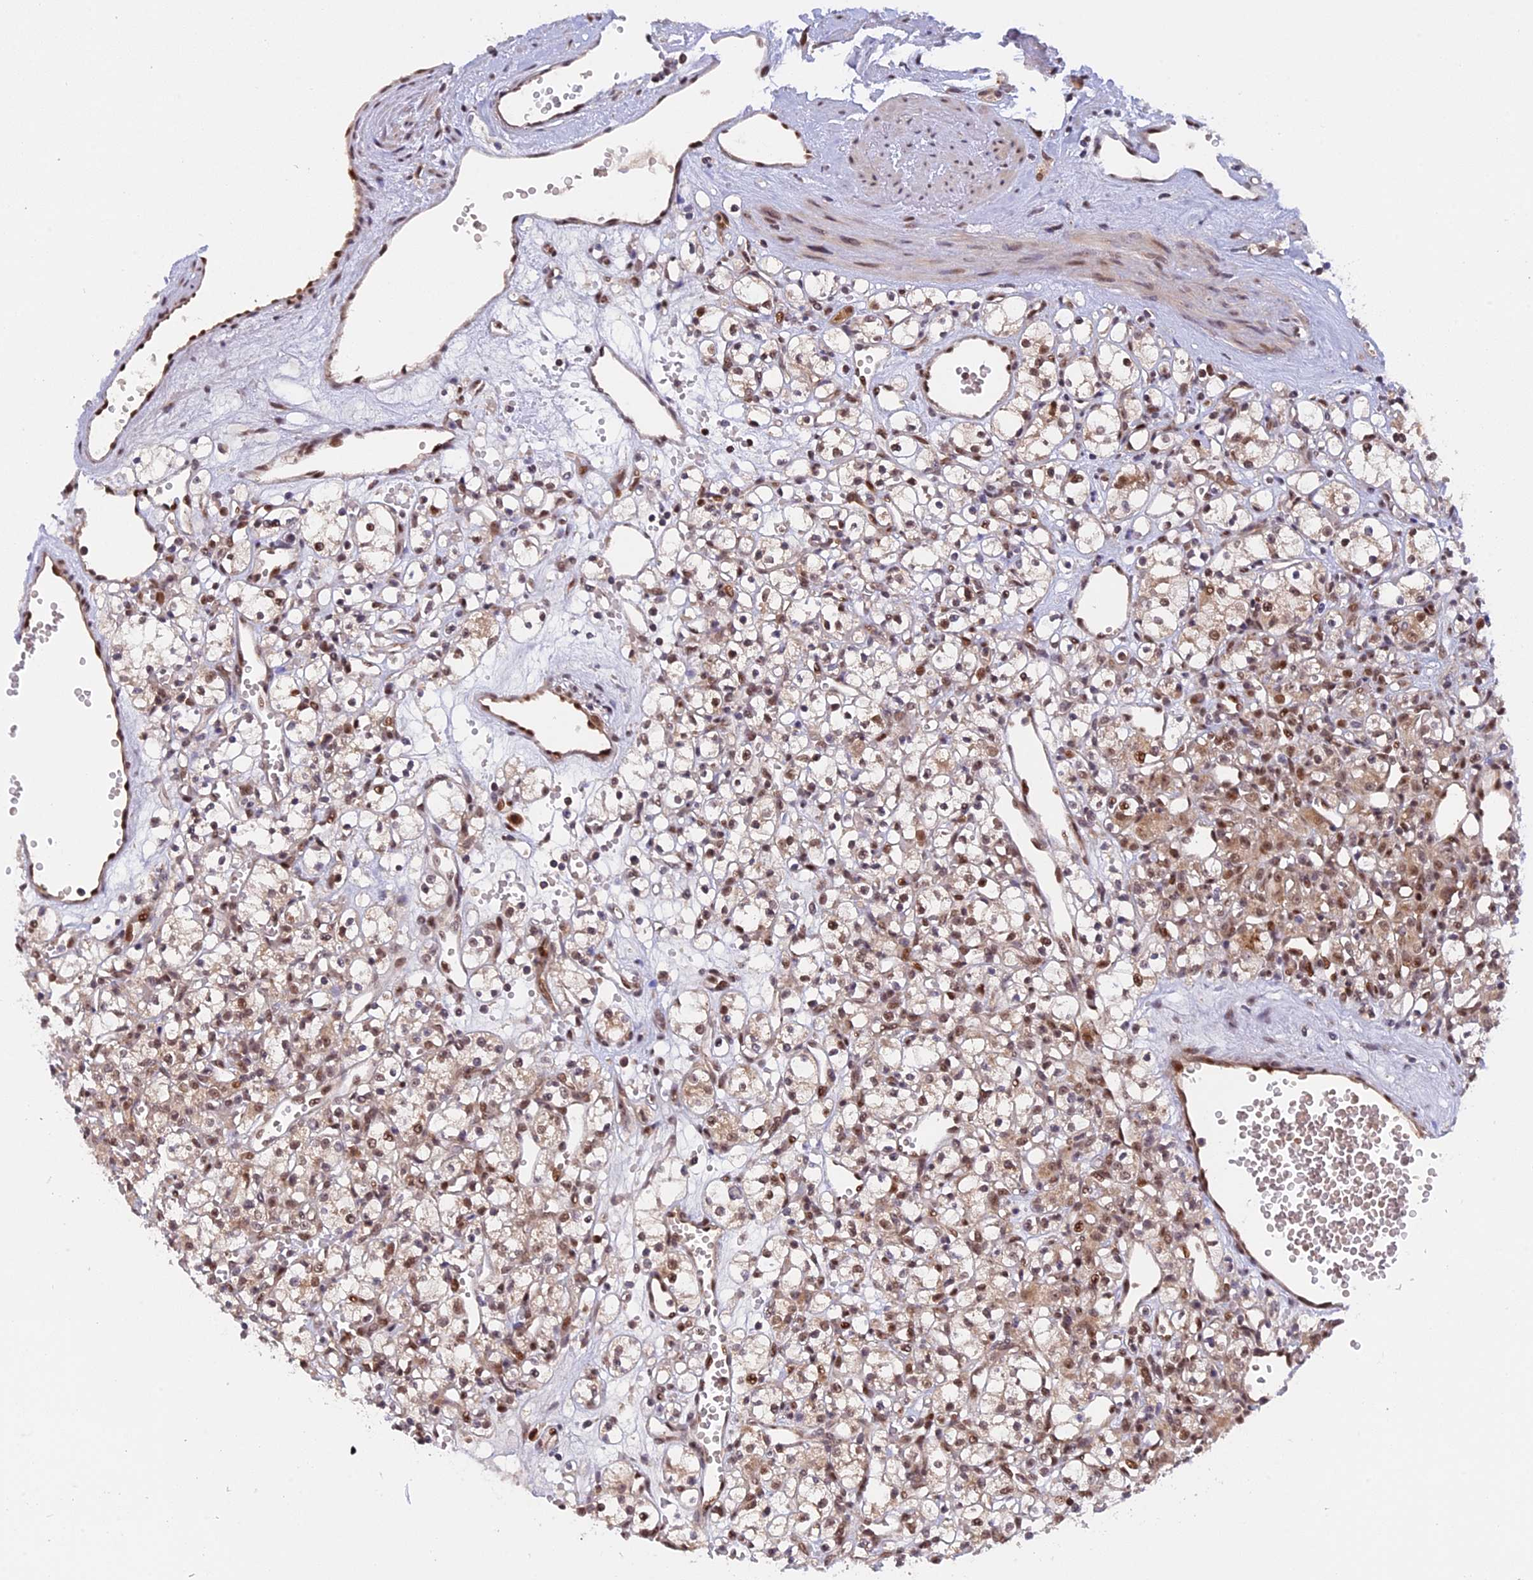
{"staining": {"intensity": "moderate", "quantity": "25%-75%", "location": "nuclear"}, "tissue": "renal cancer", "cell_type": "Tumor cells", "image_type": "cancer", "snomed": [{"axis": "morphology", "description": "Adenocarcinoma, NOS"}, {"axis": "topography", "description": "Kidney"}], "caption": "The photomicrograph shows a brown stain indicating the presence of a protein in the nuclear of tumor cells in adenocarcinoma (renal).", "gene": "ZNF428", "patient": {"sex": "female", "age": 59}}